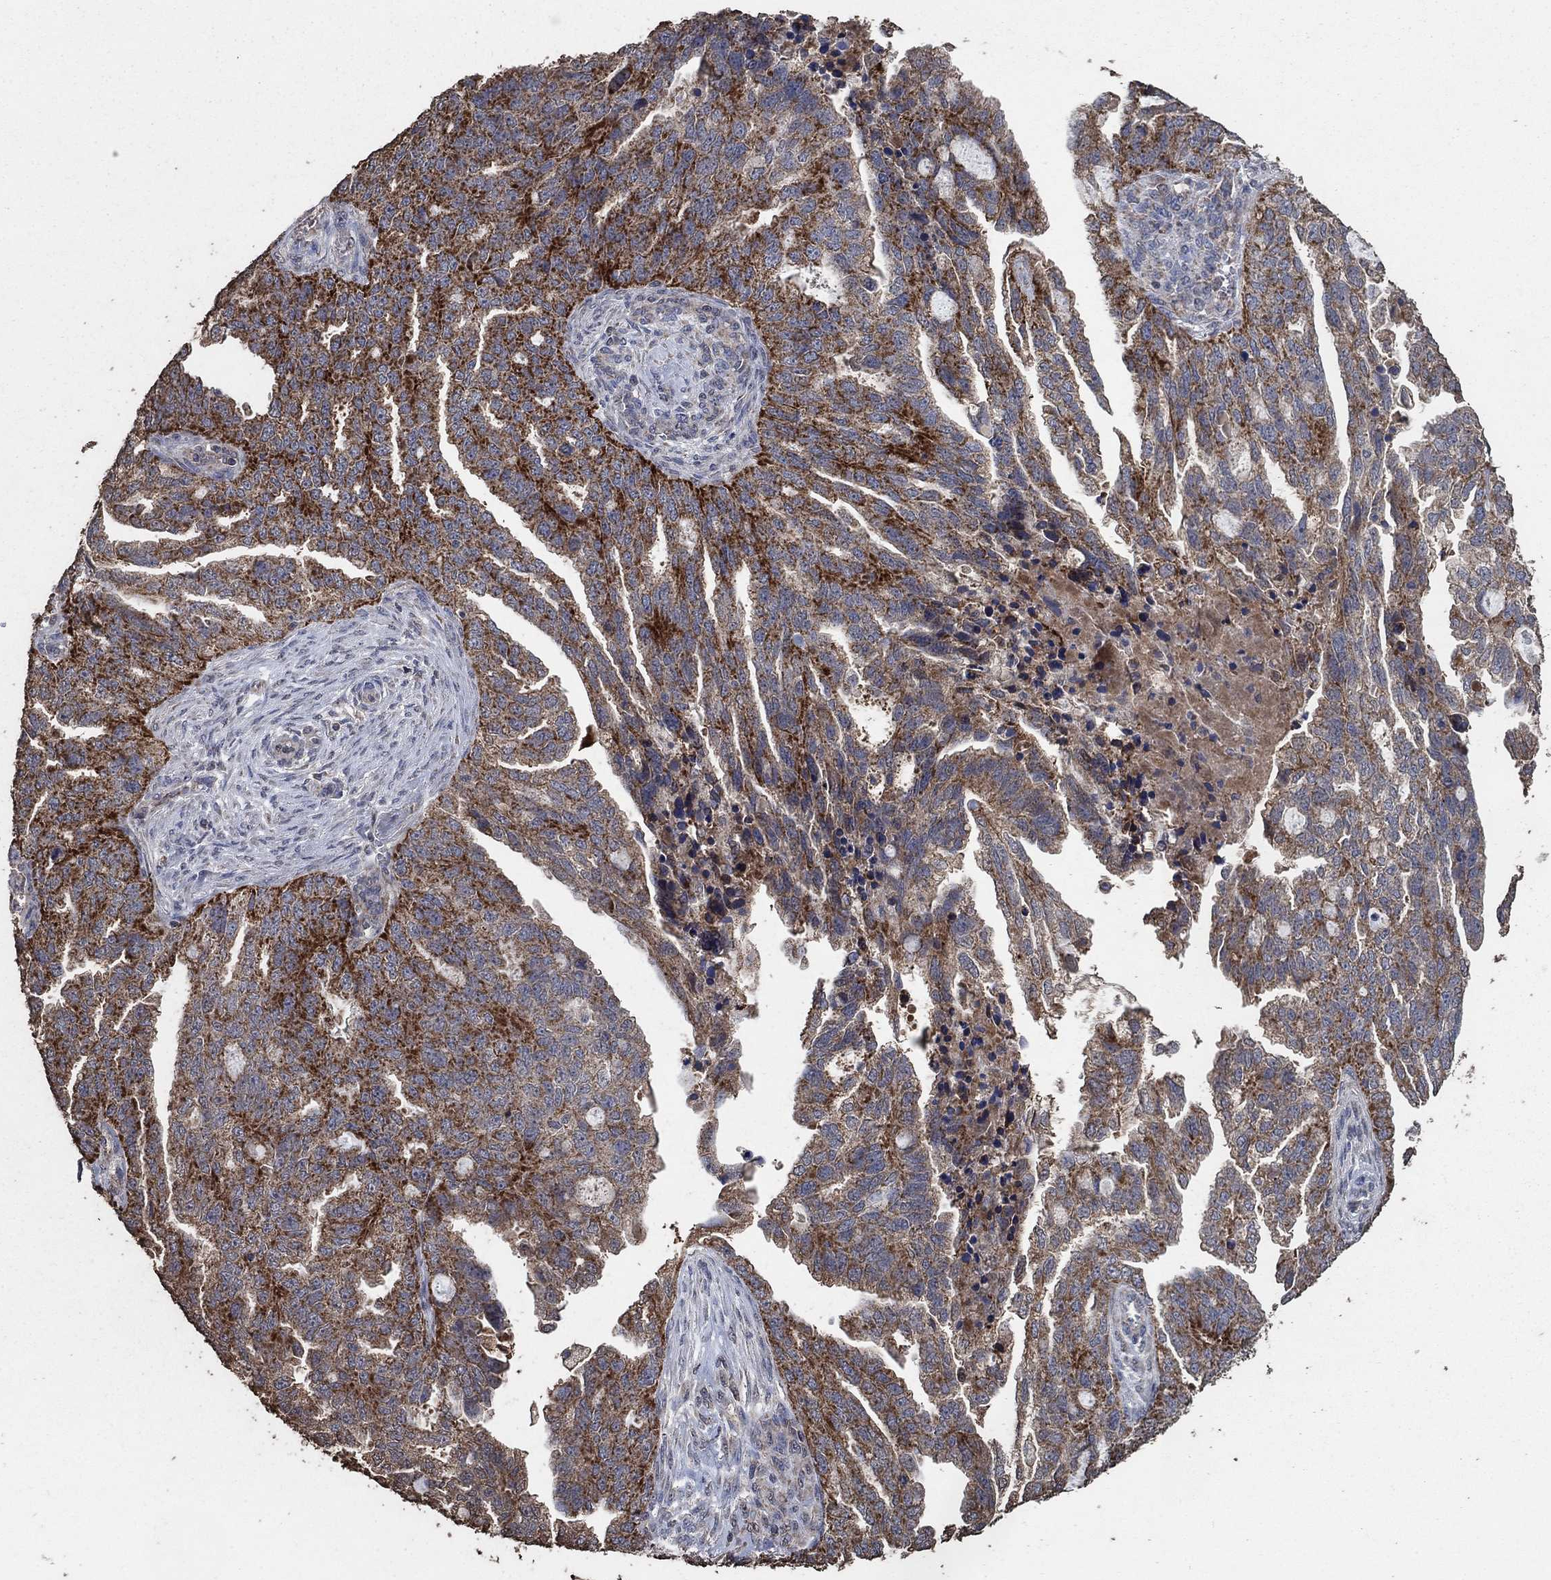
{"staining": {"intensity": "strong", "quantity": "25%-75%", "location": "cytoplasmic/membranous"}, "tissue": "ovarian cancer", "cell_type": "Tumor cells", "image_type": "cancer", "snomed": [{"axis": "morphology", "description": "Cystadenocarcinoma, serous, NOS"}, {"axis": "topography", "description": "Ovary"}], "caption": "There is high levels of strong cytoplasmic/membranous staining in tumor cells of ovarian cancer, as demonstrated by immunohistochemical staining (brown color).", "gene": "MRPS24", "patient": {"sex": "female", "age": 51}}